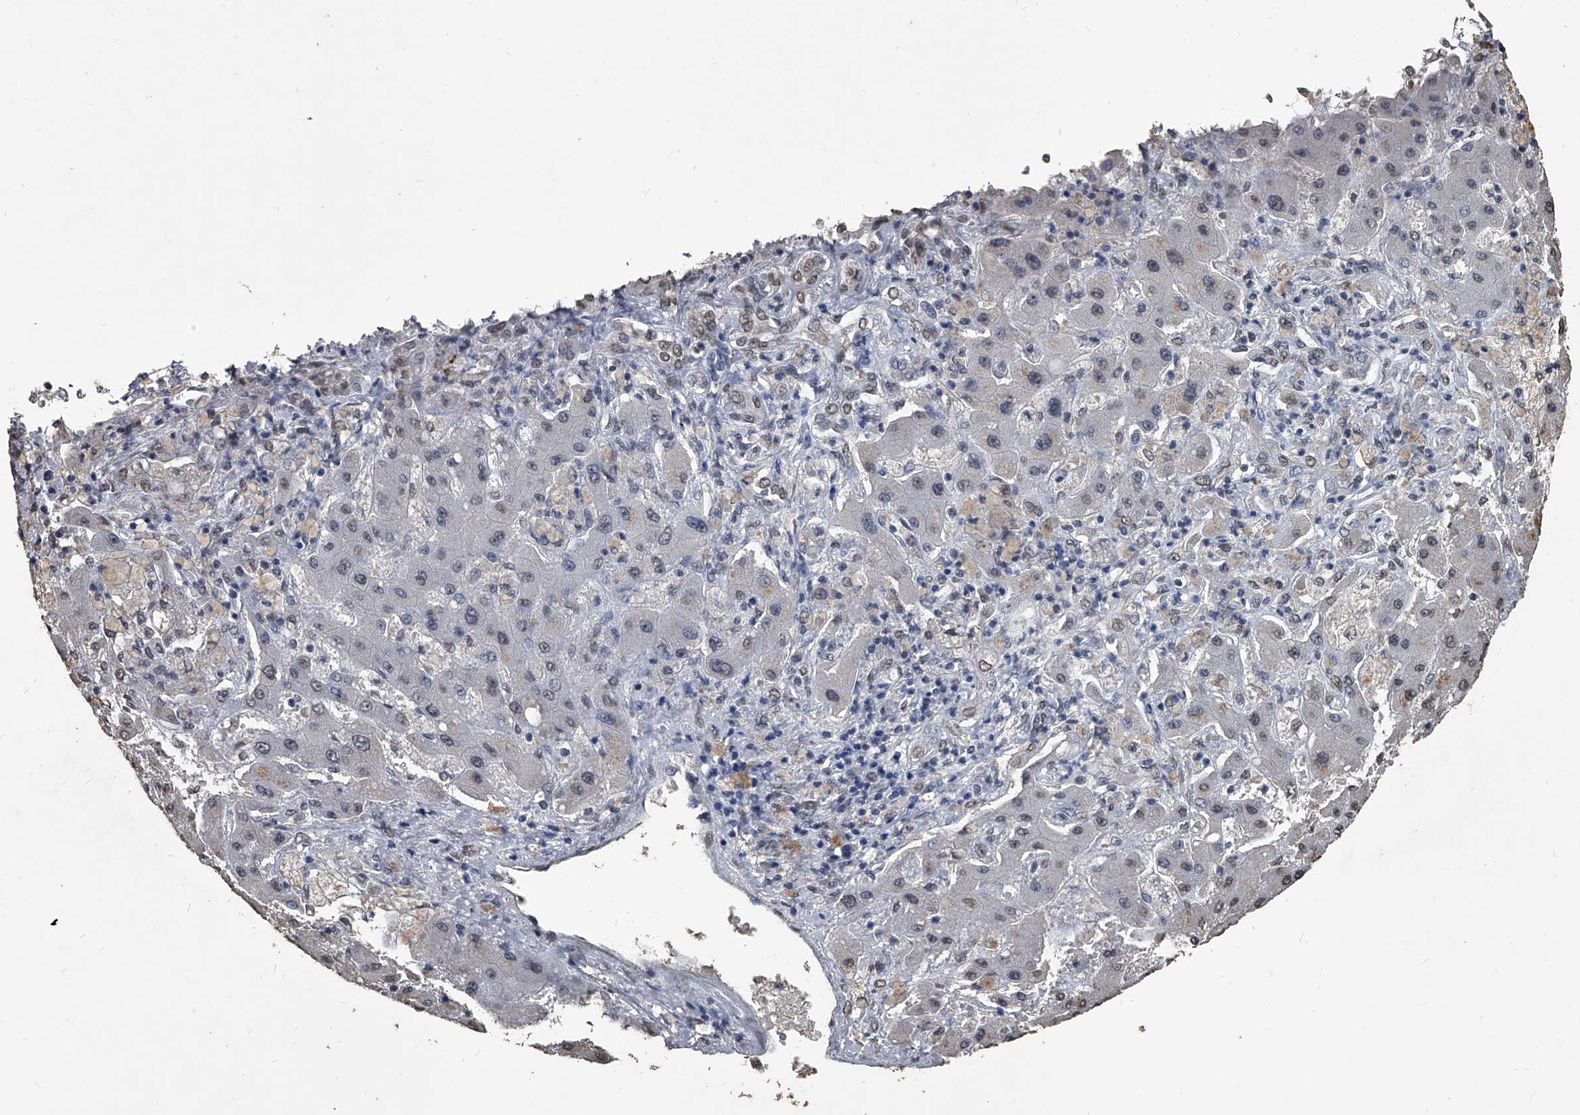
{"staining": {"intensity": "weak", "quantity": "<25%", "location": "nuclear"}, "tissue": "liver cancer", "cell_type": "Tumor cells", "image_type": "cancer", "snomed": [{"axis": "morphology", "description": "Cholangiocarcinoma"}, {"axis": "topography", "description": "Liver"}], "caption": "This is an IHC image of human liver cholangiocarcinoma. There is no staining in tumor cells.", "gene": "MATR3", "patient": {"sex": "male", "age": 50}}